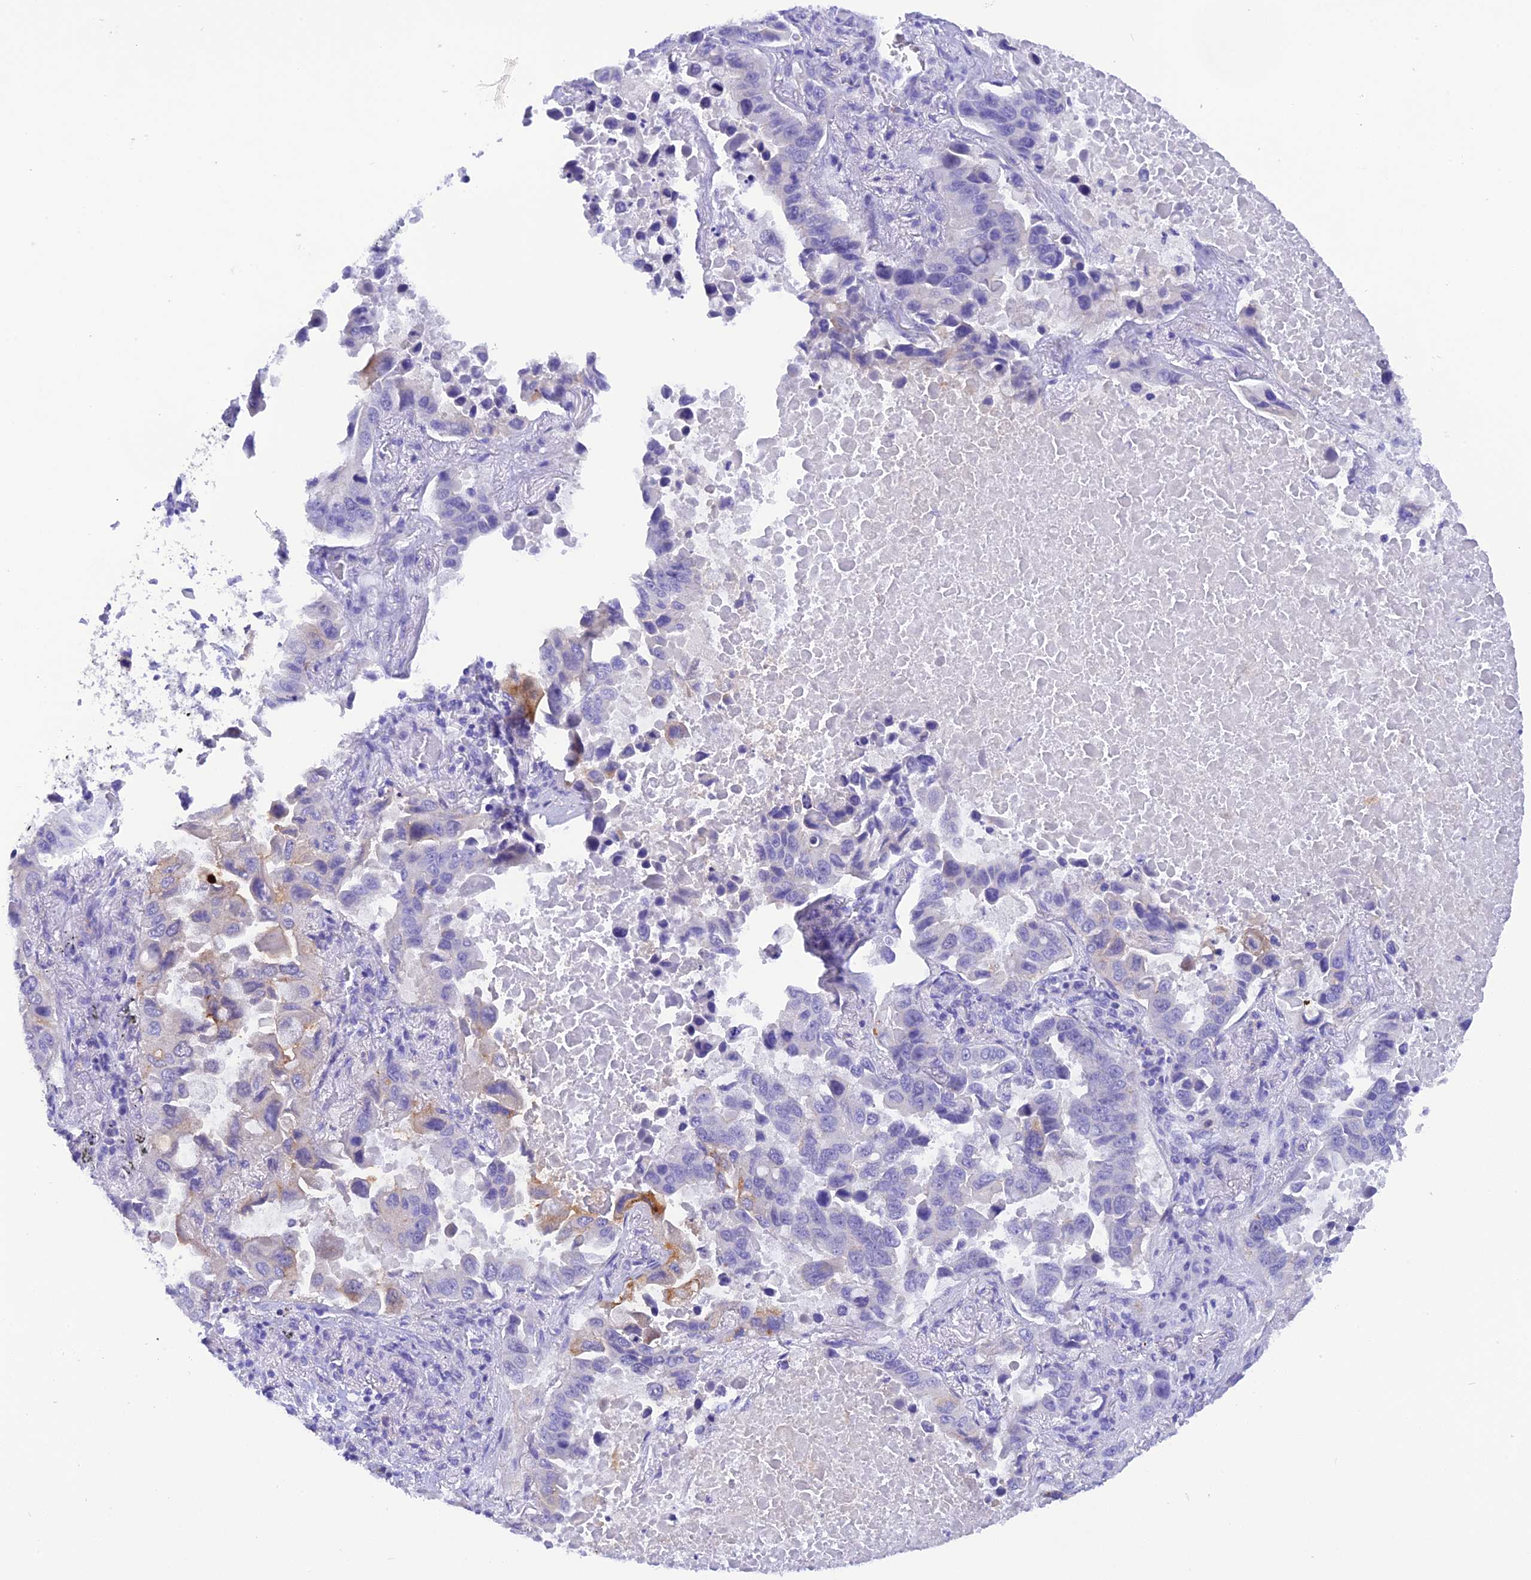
{"staining": {"intensity": "negative", "quantity": "none", "location": "none"}, "tissue": "lung cancer", "cell_type": "Tumor cells", "image_type": "cancer", "snomed": [{"axis": "morphology", "description": "Adenocarcinoma, NOS"}, {"axis": "topography", "description": "Lung"}], "caption": "Adenocarcinoma (lung) stained for a protein using immunohistochemistry shows no staining tumor cells.", "gene": "KDELR3", "patient": {"sex": "male", "age": 64}}